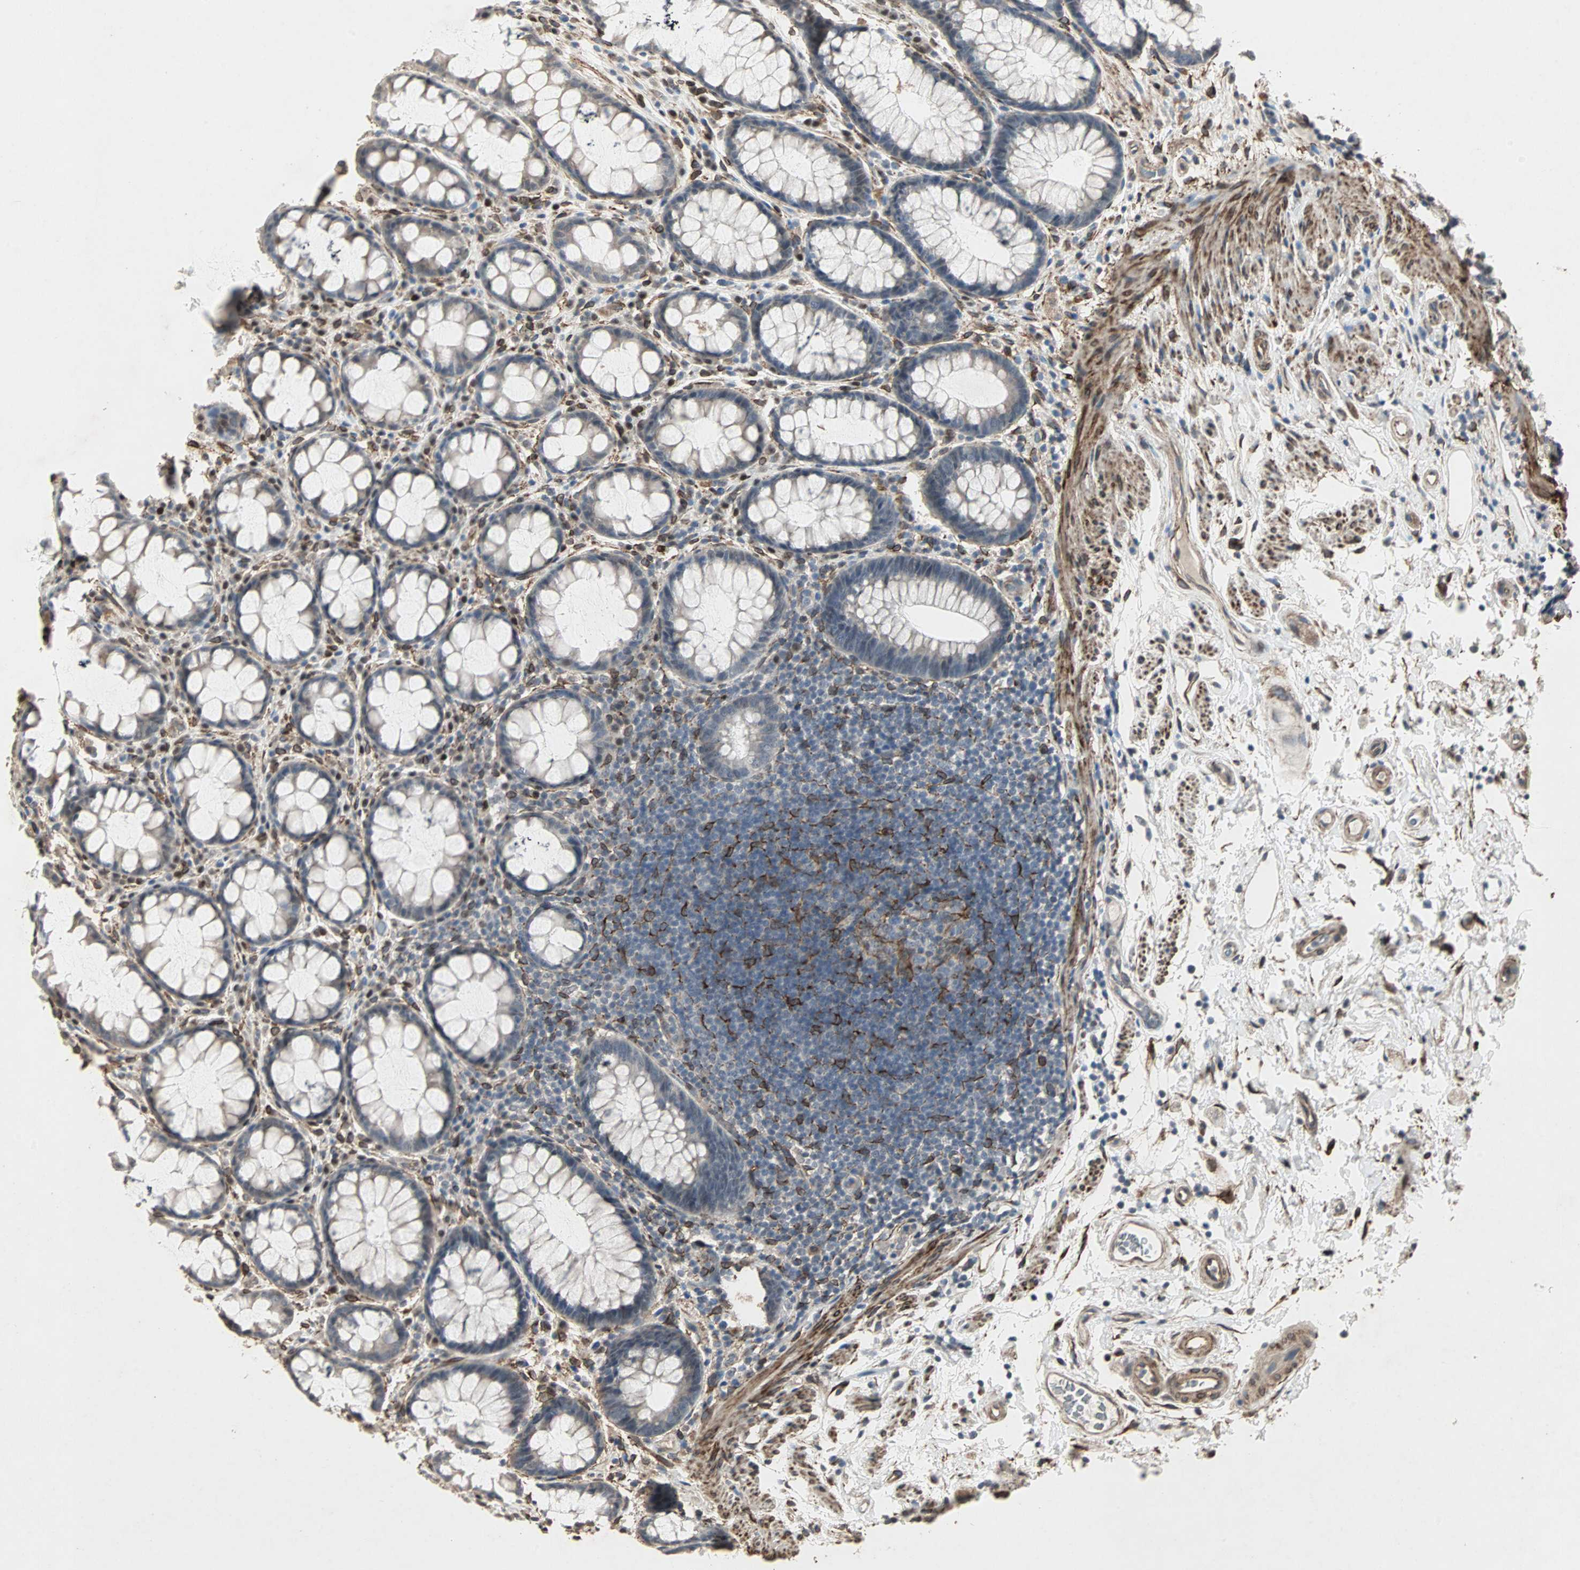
{"staining": {"intensity": "negative", "quantity": "none", "location": "none"}, "tissue": "rectum", "cell_type": "Glandular cells", "image_type": "normal", "snomed": [{"axis": "morphology", "description": "Normal tissue, NOS"}, {"axis": "topography", "description": "Rectum"}], "caption": "High magnification brightfield microscopy of benign rectum stained with DAB (3,3'-diaminobenzidine) (brown) and counterstained with hematoxylin (blue): glandular cells show no significant expression. (DAB (3,3'-diaminobenzidine) IHC, high magnification).", "gene": "TRPV4", "patient": {"sex": "male", "age": 92}}